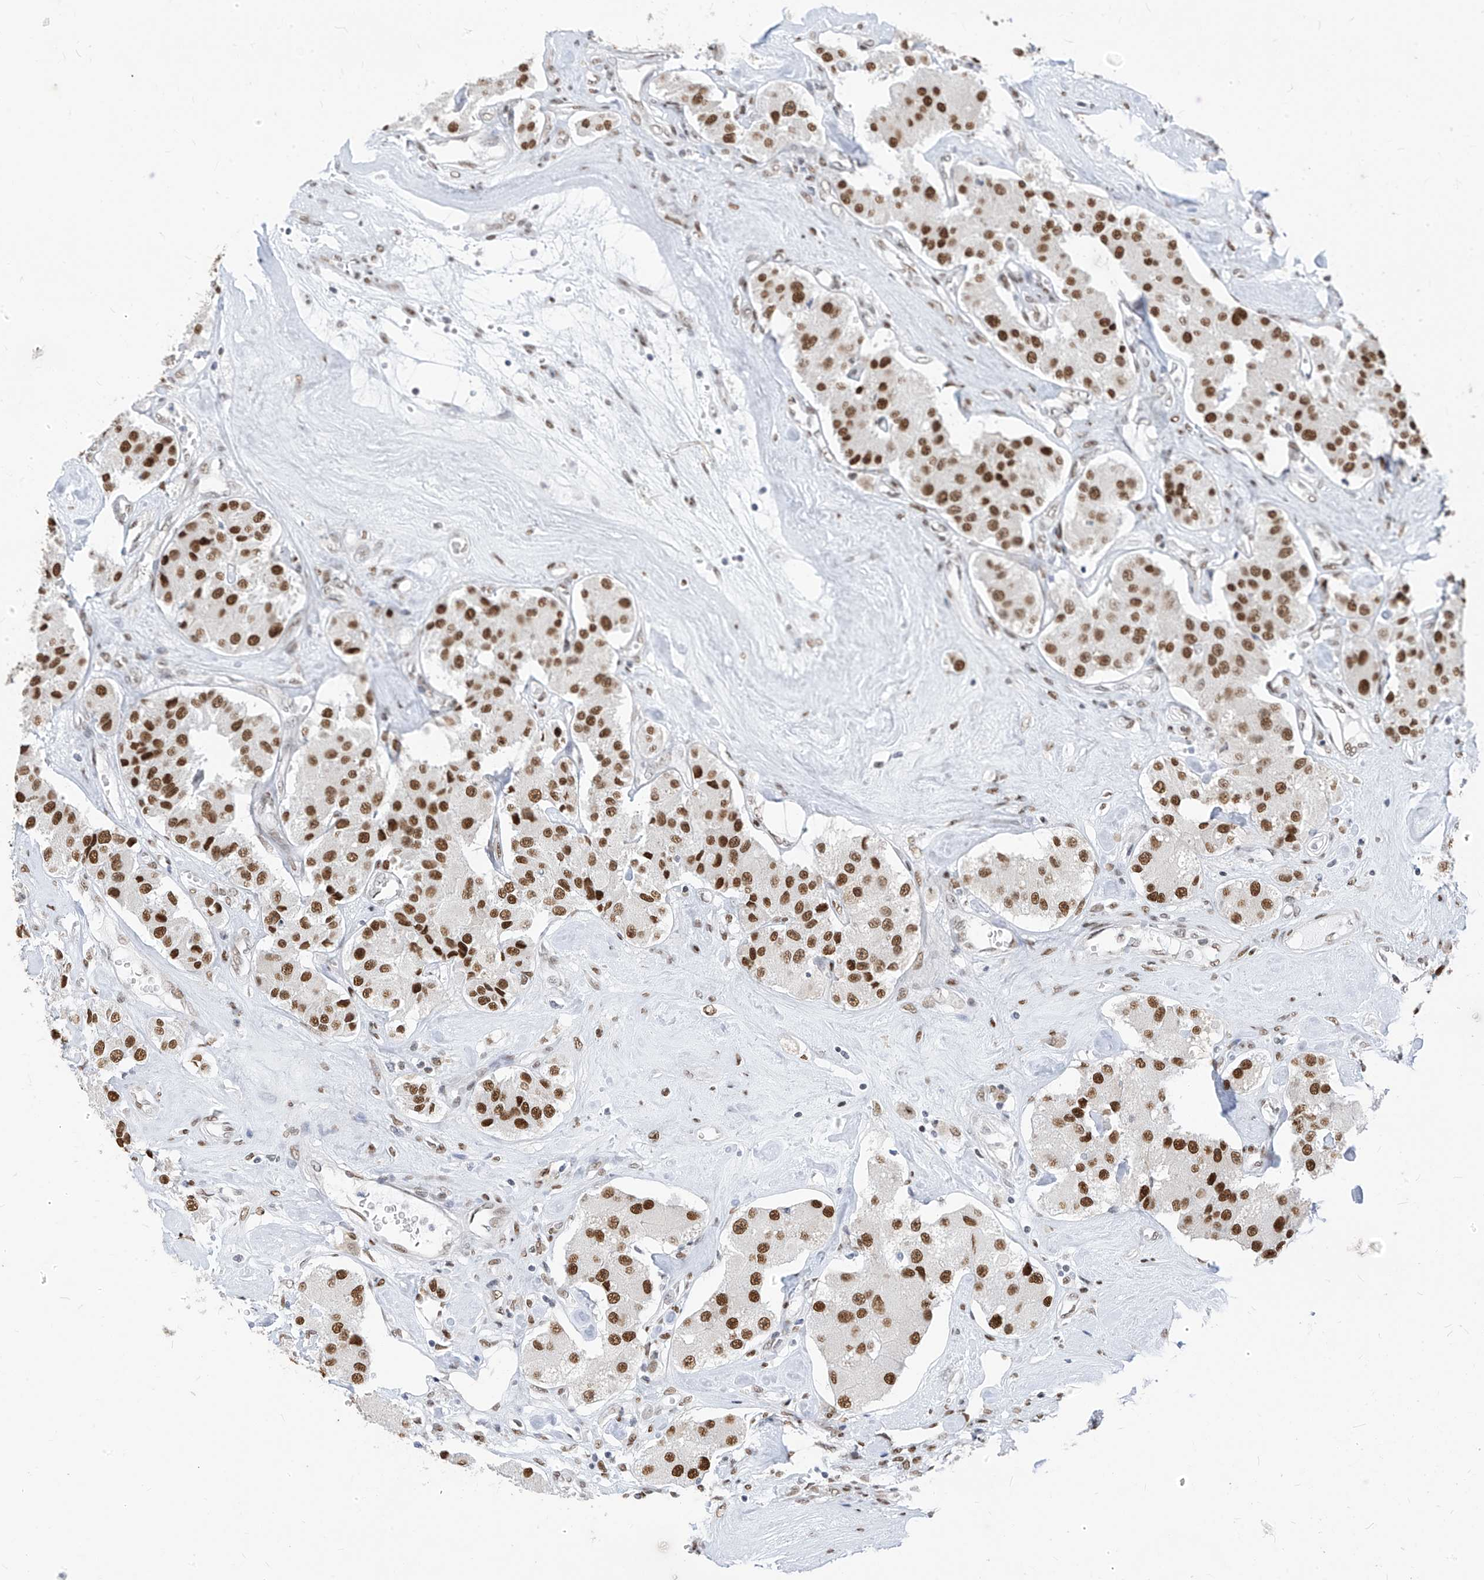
{"staining": {"intensity": "strong", "quantity": ">75%", "location": "nuclear"}, "tissue": "carcinoid", "cell_type": "Tumor cells", "image_type": "cancer", "snomed": [{"axis": "morphology", "description": "Carcinoid, malignant, NOS"}, {"axis": "topography", "description": "Pancreas"}], "caption": "Immunohistochemical staining of carcinoid (malignant) reveals high levels of strong nuclear protein positivity in about >75% of tumor cells.", "gene": "KHSRP", "patient": {"sex": "male", "age": 41}}